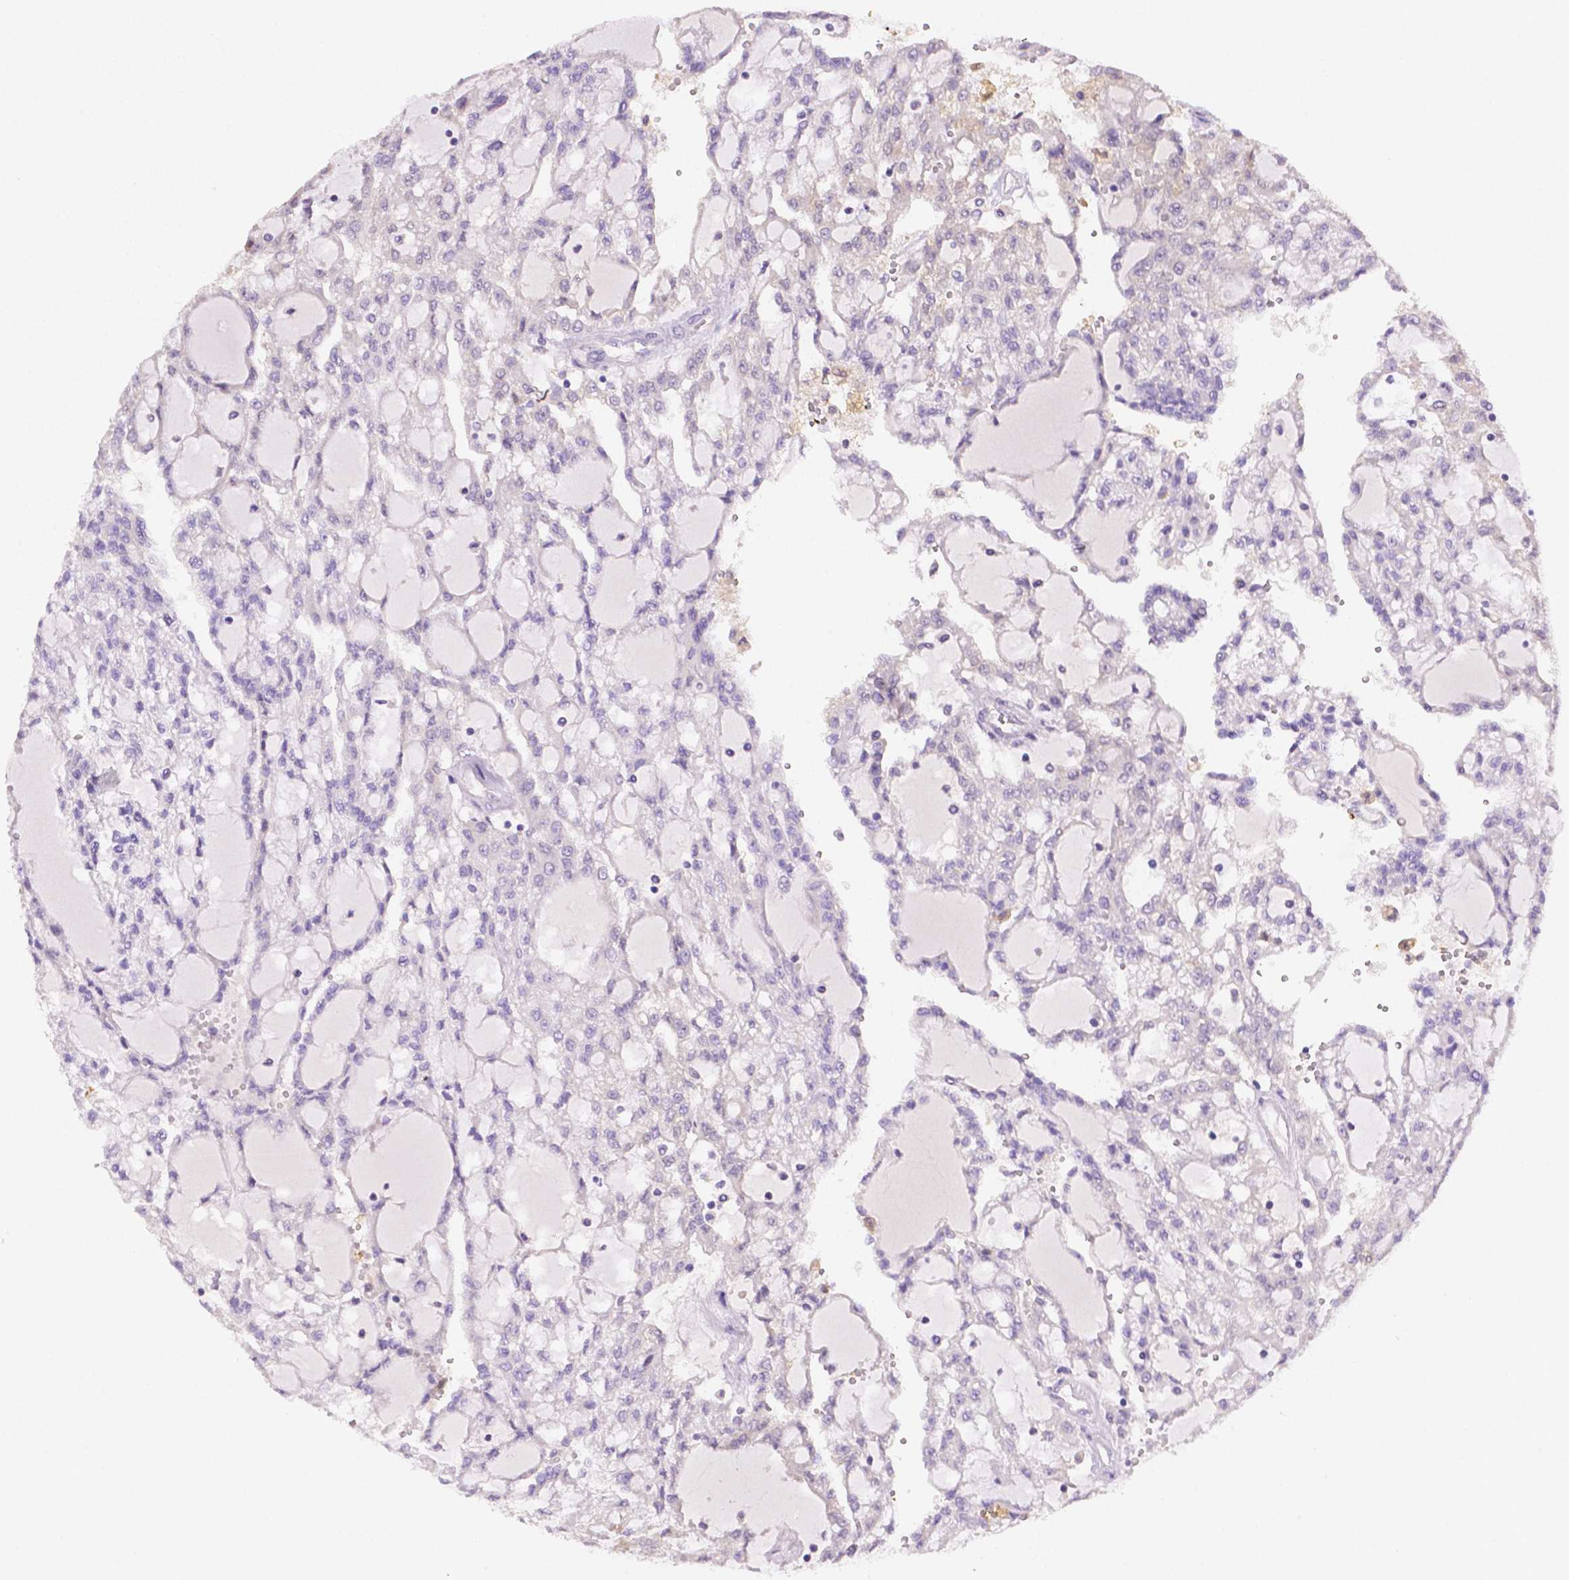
{"staining": {"intensity": "negative", "quantity": "none", "location": "none"}, "tissue": "renal cancer", "cell_type": "Tumor cells", "image_type": "cancer", "snomed": [{"axis": "morphology", "description": "Adenocarcinoma, NOS"}, {"axis": "topography", "description": "Kidney"}], "caption": "Immunohistochemistry of renal cancer (adenocarcinoma) shows no positivity in tumor cells.", "gene": "NXPH2", "patient": {"sex": "male", "age": 63}}